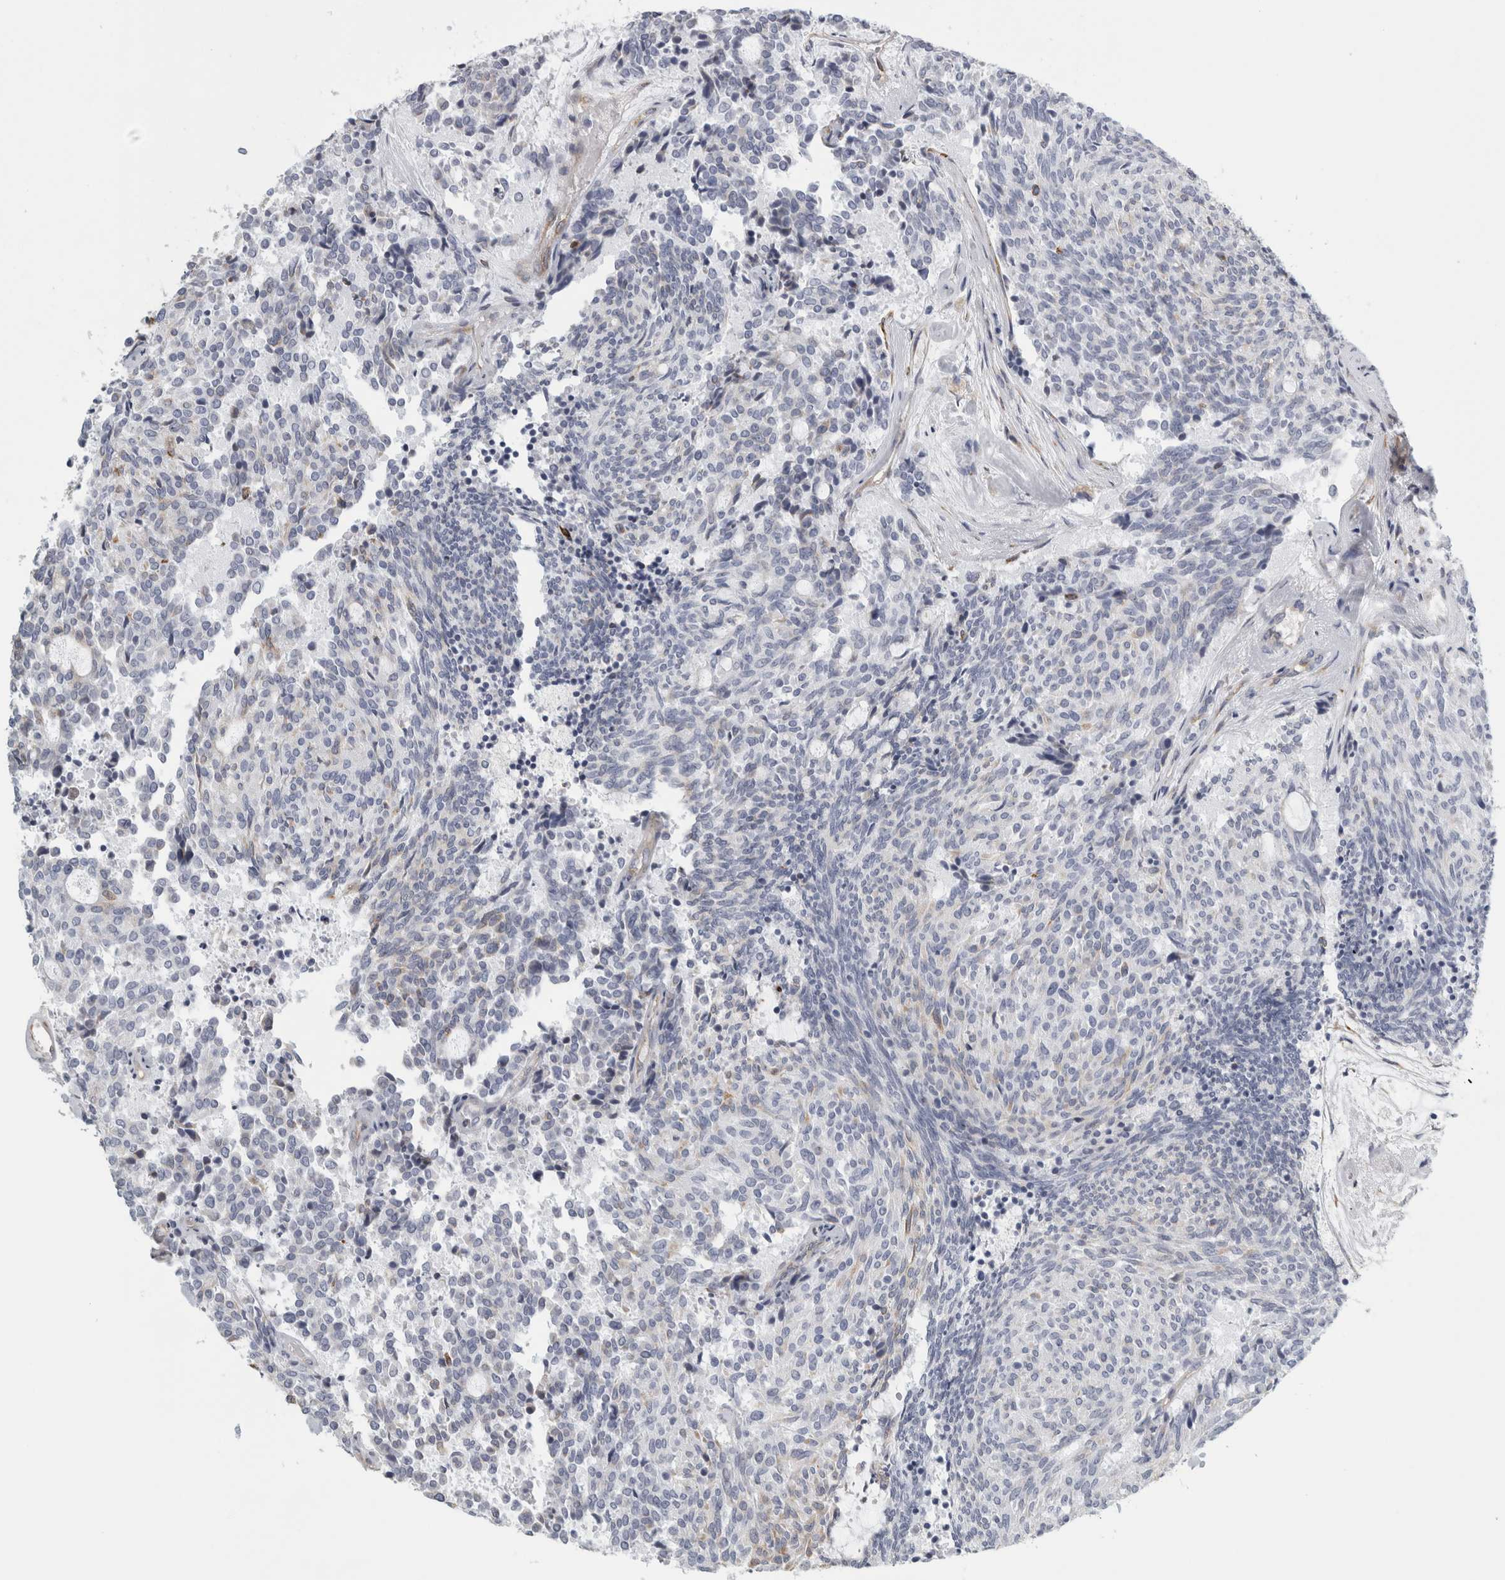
{"staining": {"intensity": "negative", "quantity": "none", "location": "none"}, "tissue": "carcinoid", "cell_type": "Tumor cells", "image_type": "cancer", "snomed": [{"axis": "morphology", "description": "Carcinoid, malignant, NOS"}, {"axis": "topography", "description": "Pancreas"}], "caption": "DAB (3,3'-diaminobenzidine) immunohistochemical staining of human carcinoid shows no significant expression in tumor cells.", "gene": "B3GNT3", "patient": {"sex": "female", "age": 54}}